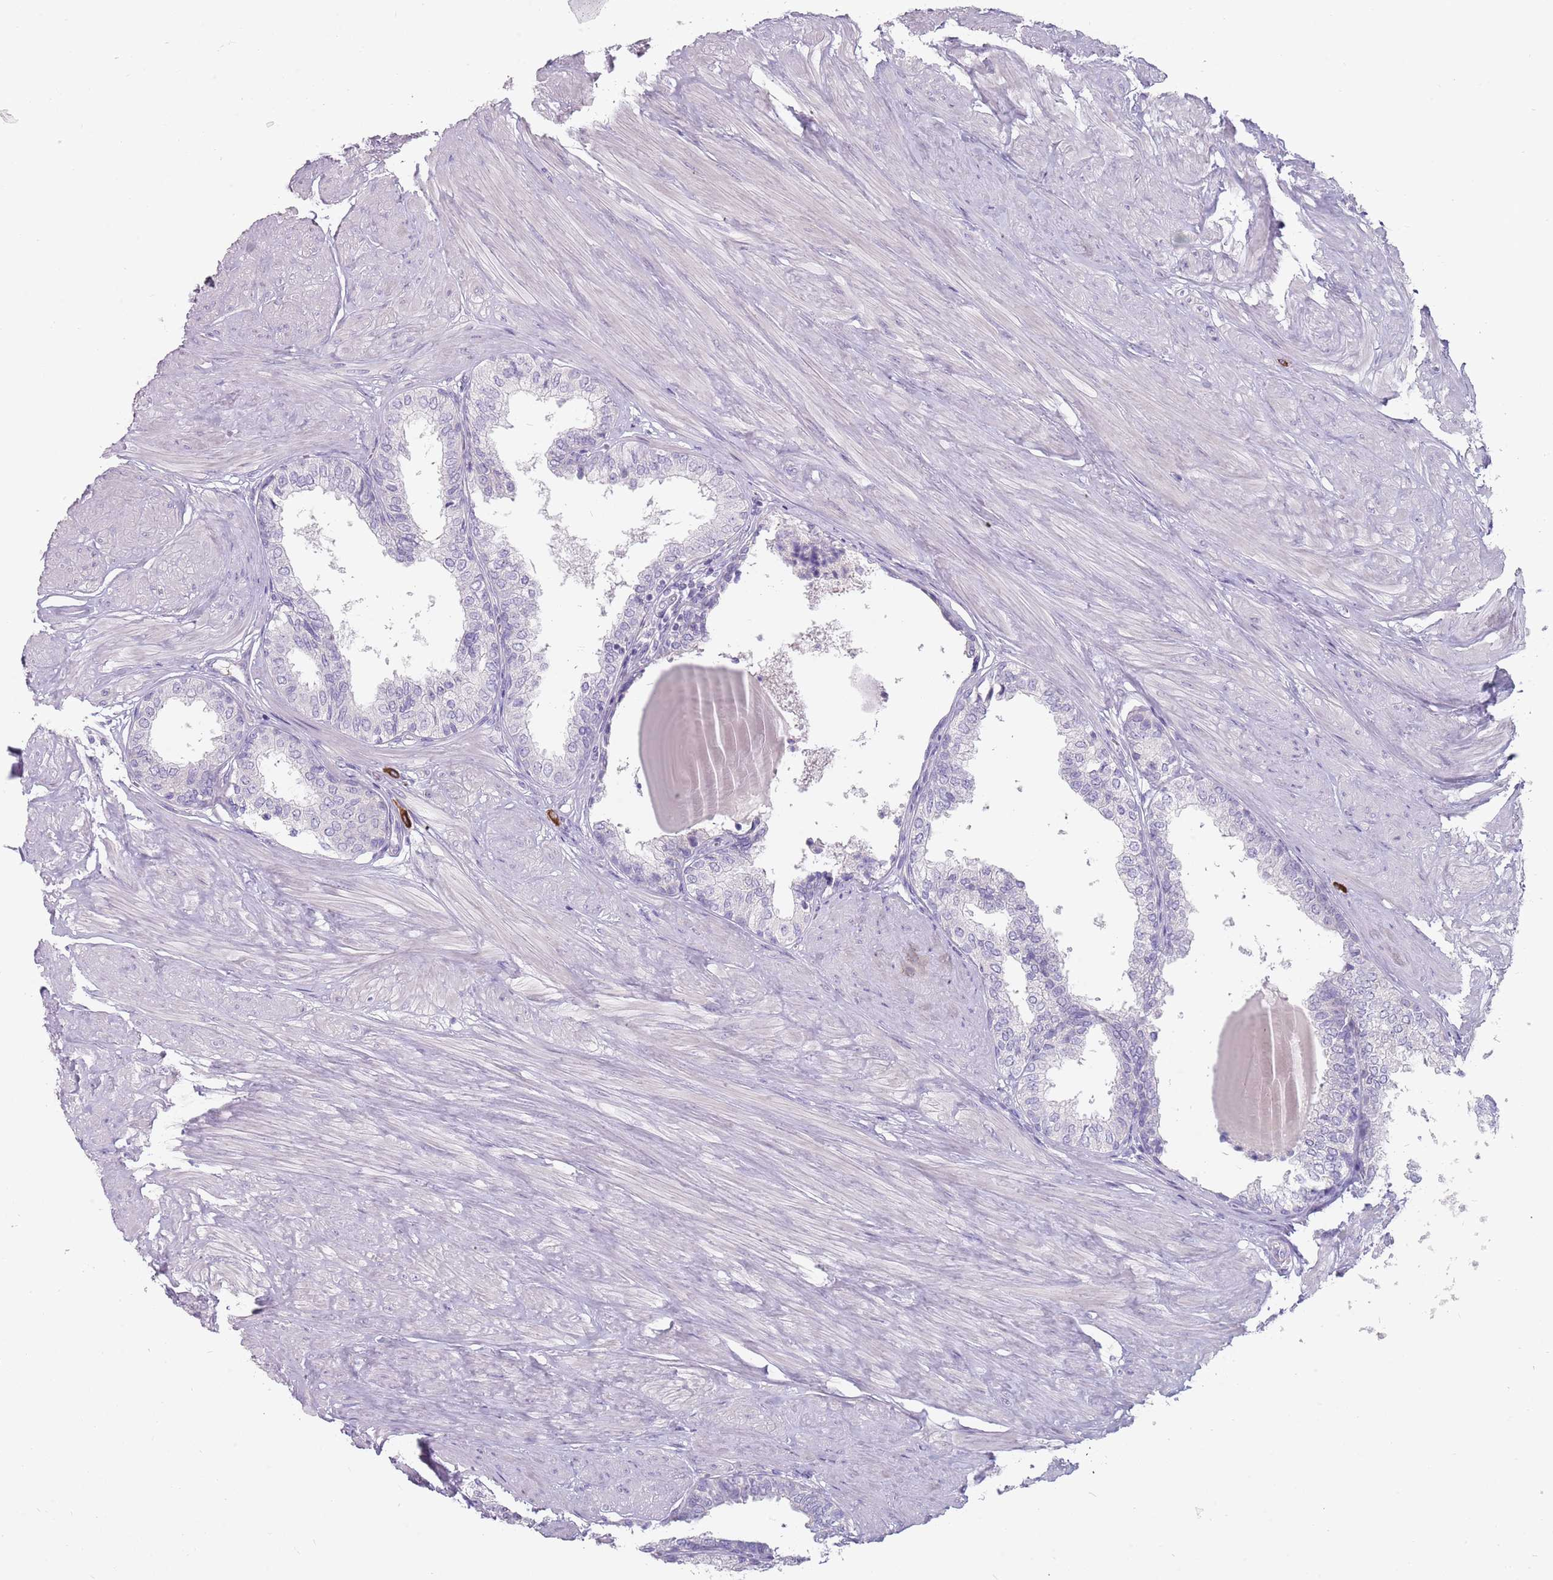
{"staining": {"intensity": "negative", "quantity": "none", "location": "none"}, "tissue": "prostate", "cell_type": "Glandular cells", "image_type": "normal", "snomed": [{"axis": "morphology", "description": "Normal tissue, NOS"}, {"axis": "topography", "description": "Prostate"}], "caption": "IHC of benign human prostate demonstrates no staining in glandular cells.", "gene": "DDX4", "patient": {"sex": "male", "age": 48}}